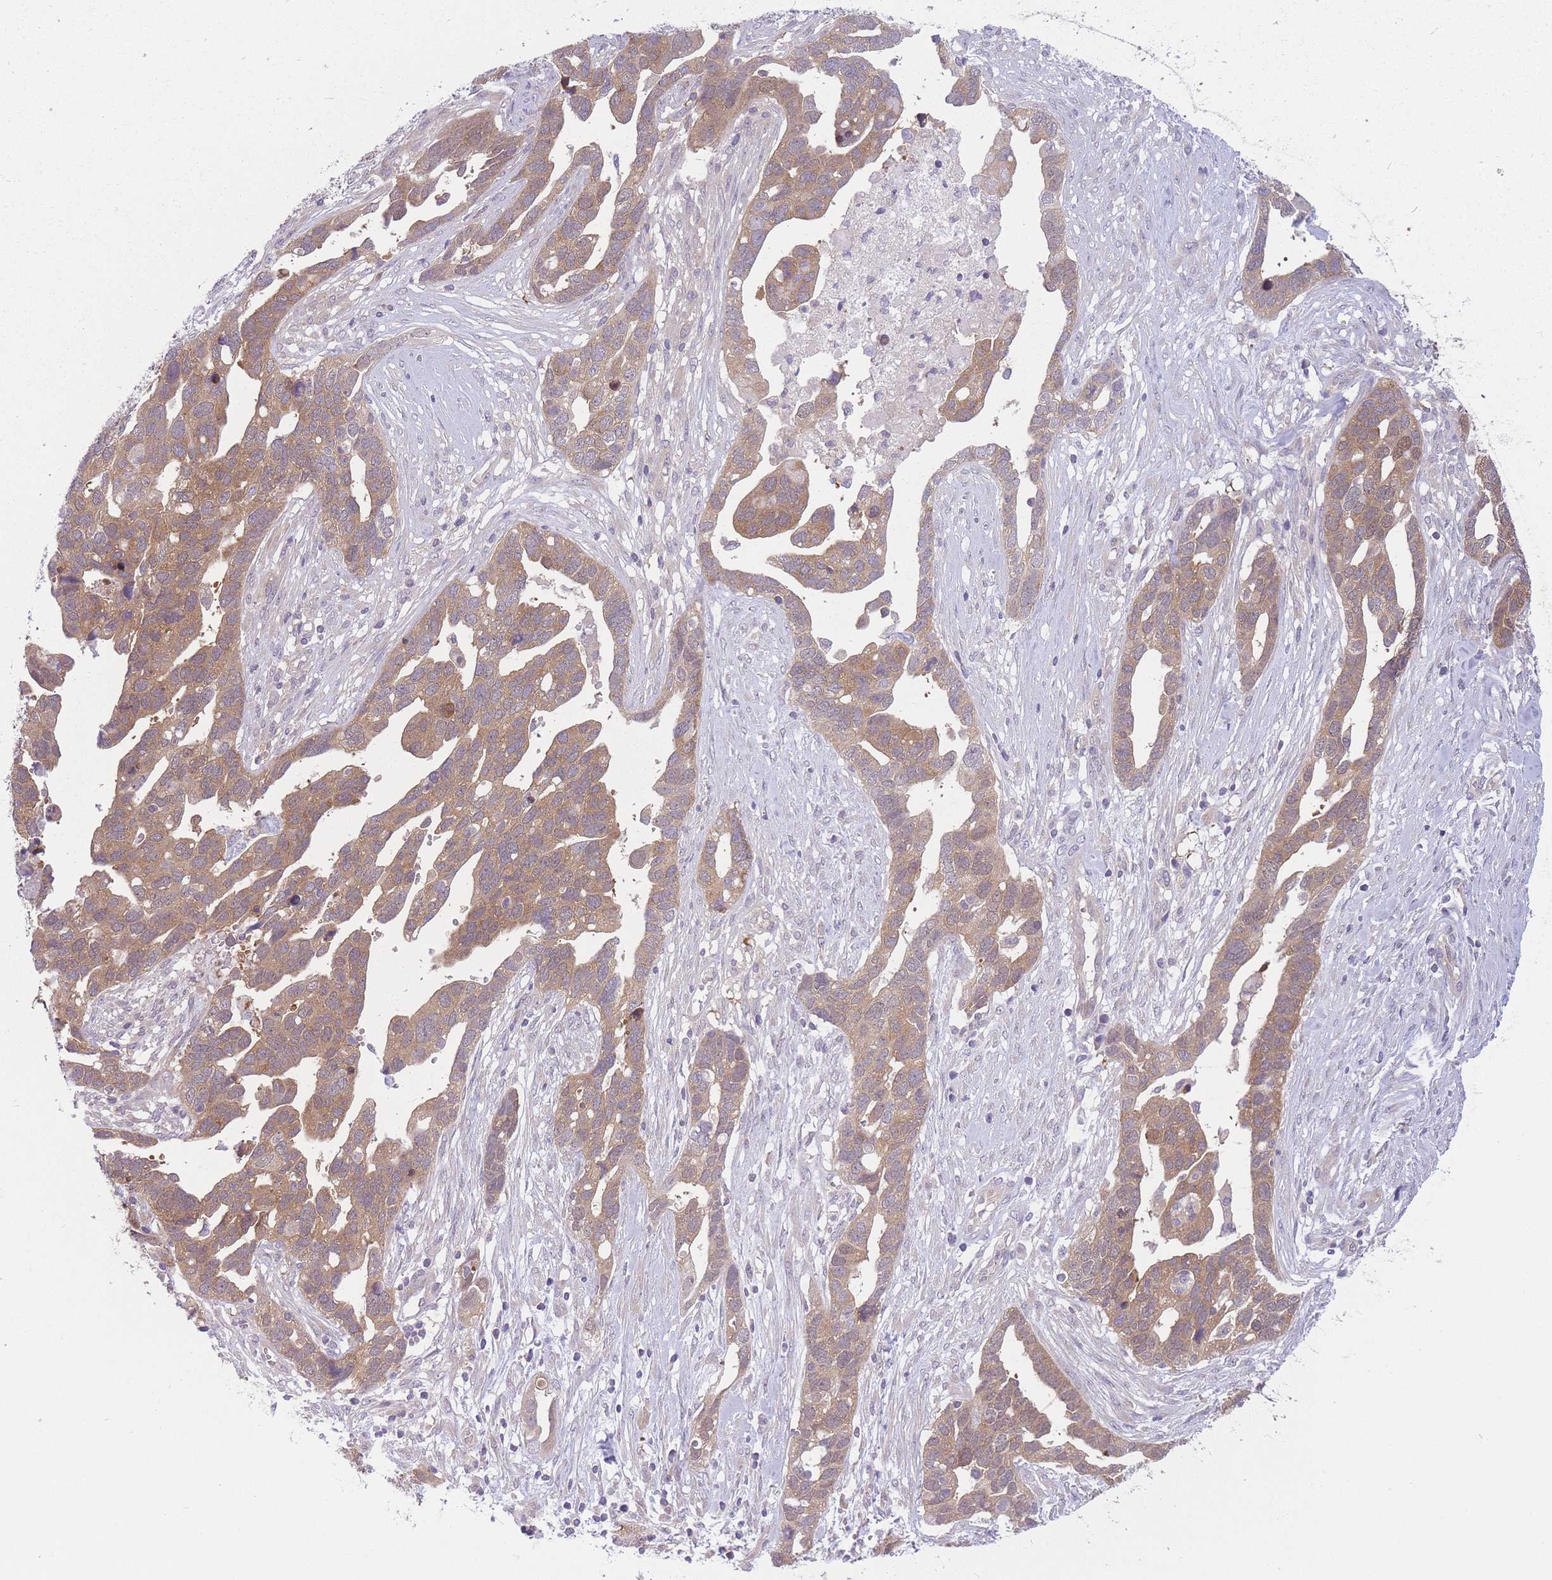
{"staining": {"intensity": "moderate", "quantity": ">75%", "location": "cytoplasmic/membranous"}, "tissue": "ovarian cancer", "cell_type": "Tumor cells", "image_type": "cancer", "snomed": [{"axis": "morphology", "description": "Cystadenocarcinoma, serous, NOS"}, {"axis": "topography", "description": "Ovary"}], "caption": "Protein analysis of serous cystadenocarcinoma (ovarian) tissue demonstrates moderate cytoplasmic/membranous positivity in about >75% of tumor cells.", "gene": "PFDN6", "patient": {"sex": "female", "age": 54}}